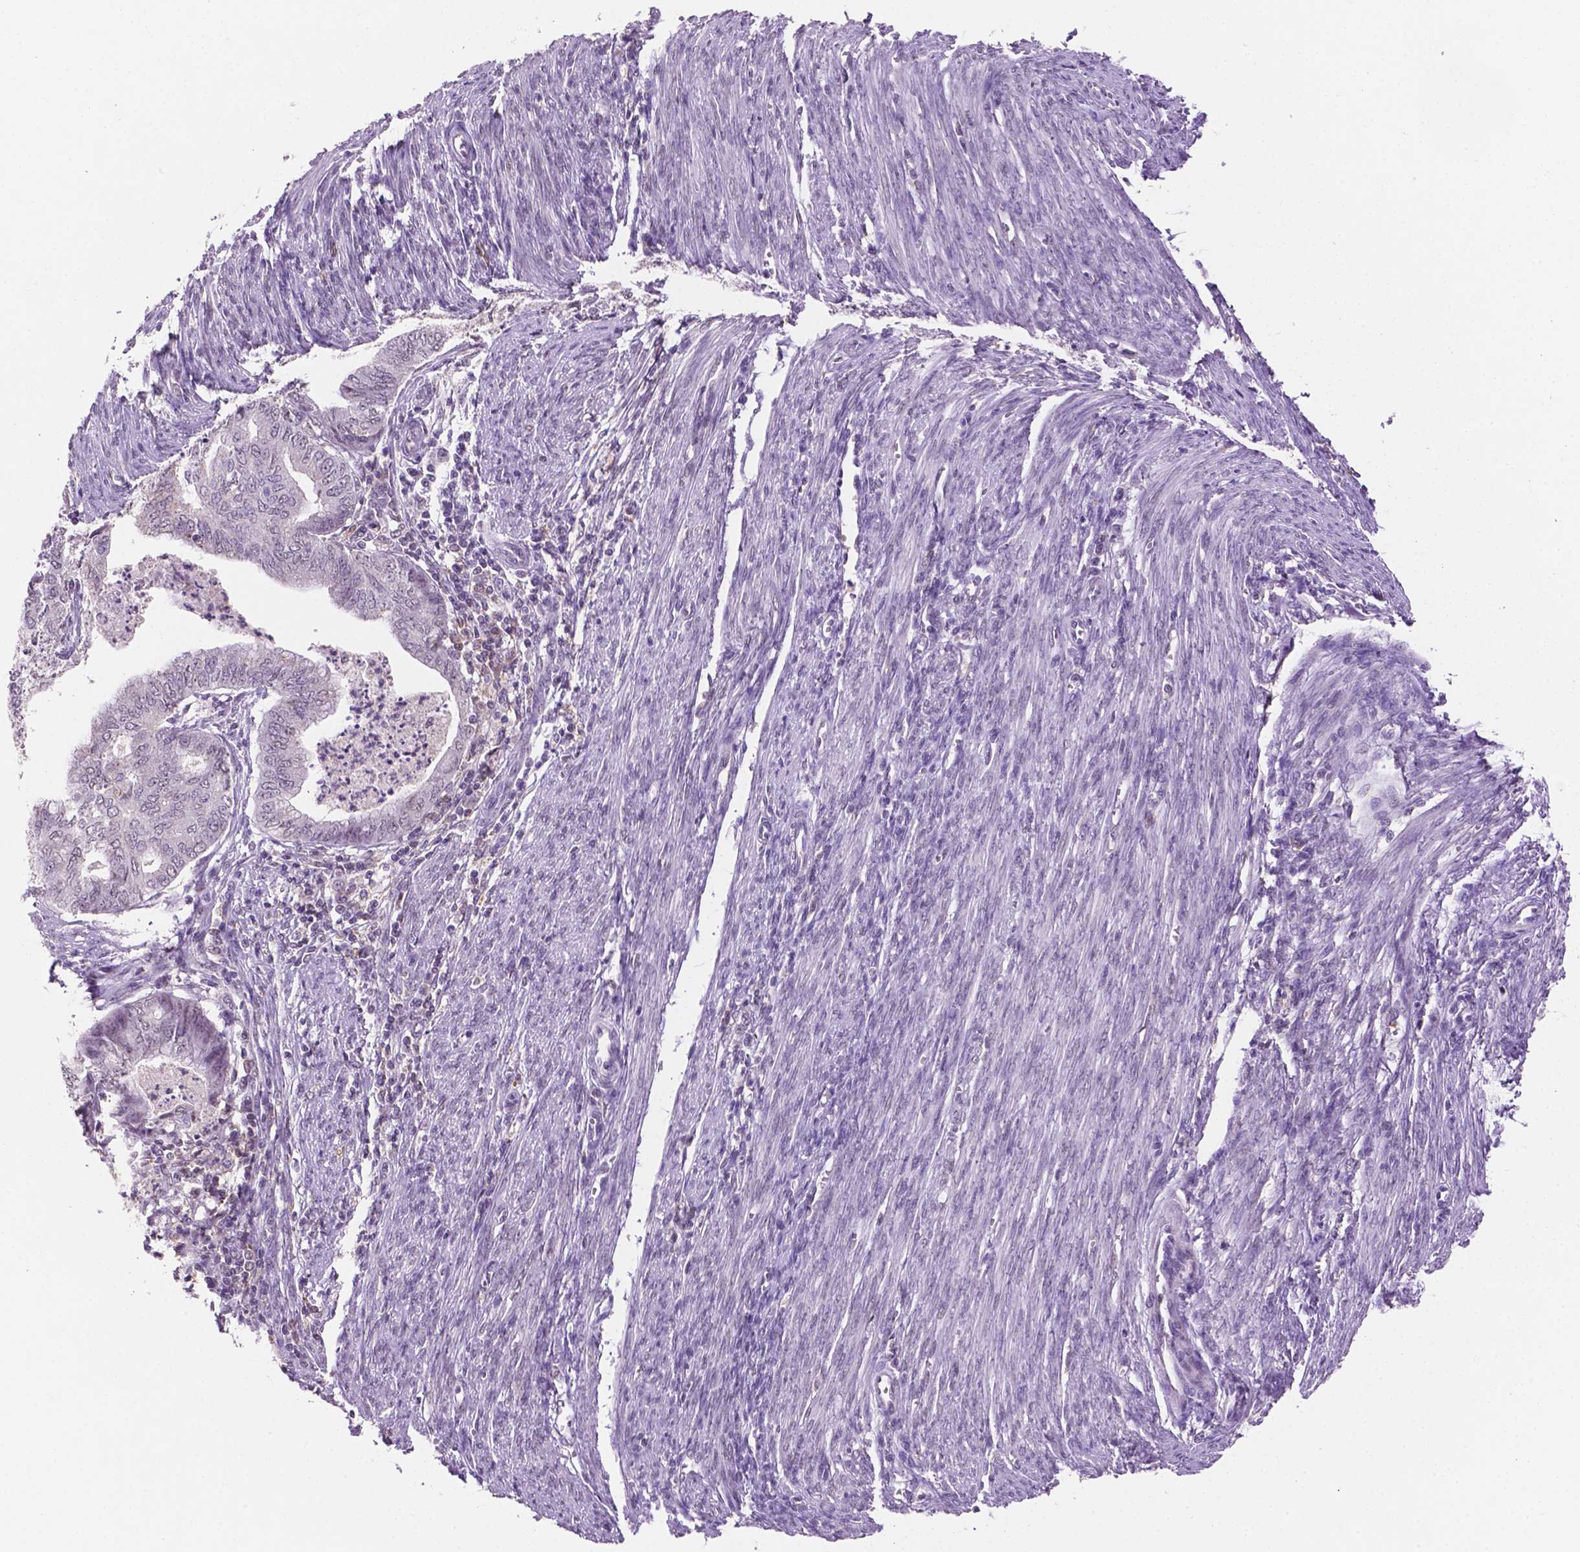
{"staining": {"intensity": "moderate", "quantity": "<25%", "location": "nuclear"}, "tissue": "endometrial cancer", "cell_type": "Tumor cells", "image_type": "cancer", "snomed": [{"axis": "morphology", "description": "Adenocarcinoma, NOS"}, {"axis": "topography", "description": "Endometrium"}], "caption": "IHC photomicrograph of adenocarcinoma (endometrial) stained for a protein (brown), which reveals low levels of moderate nuclear positivity in about <25% of tumor cells.", "gene": "PTPN6", "patient": {"sex": "female", "age": 79}}